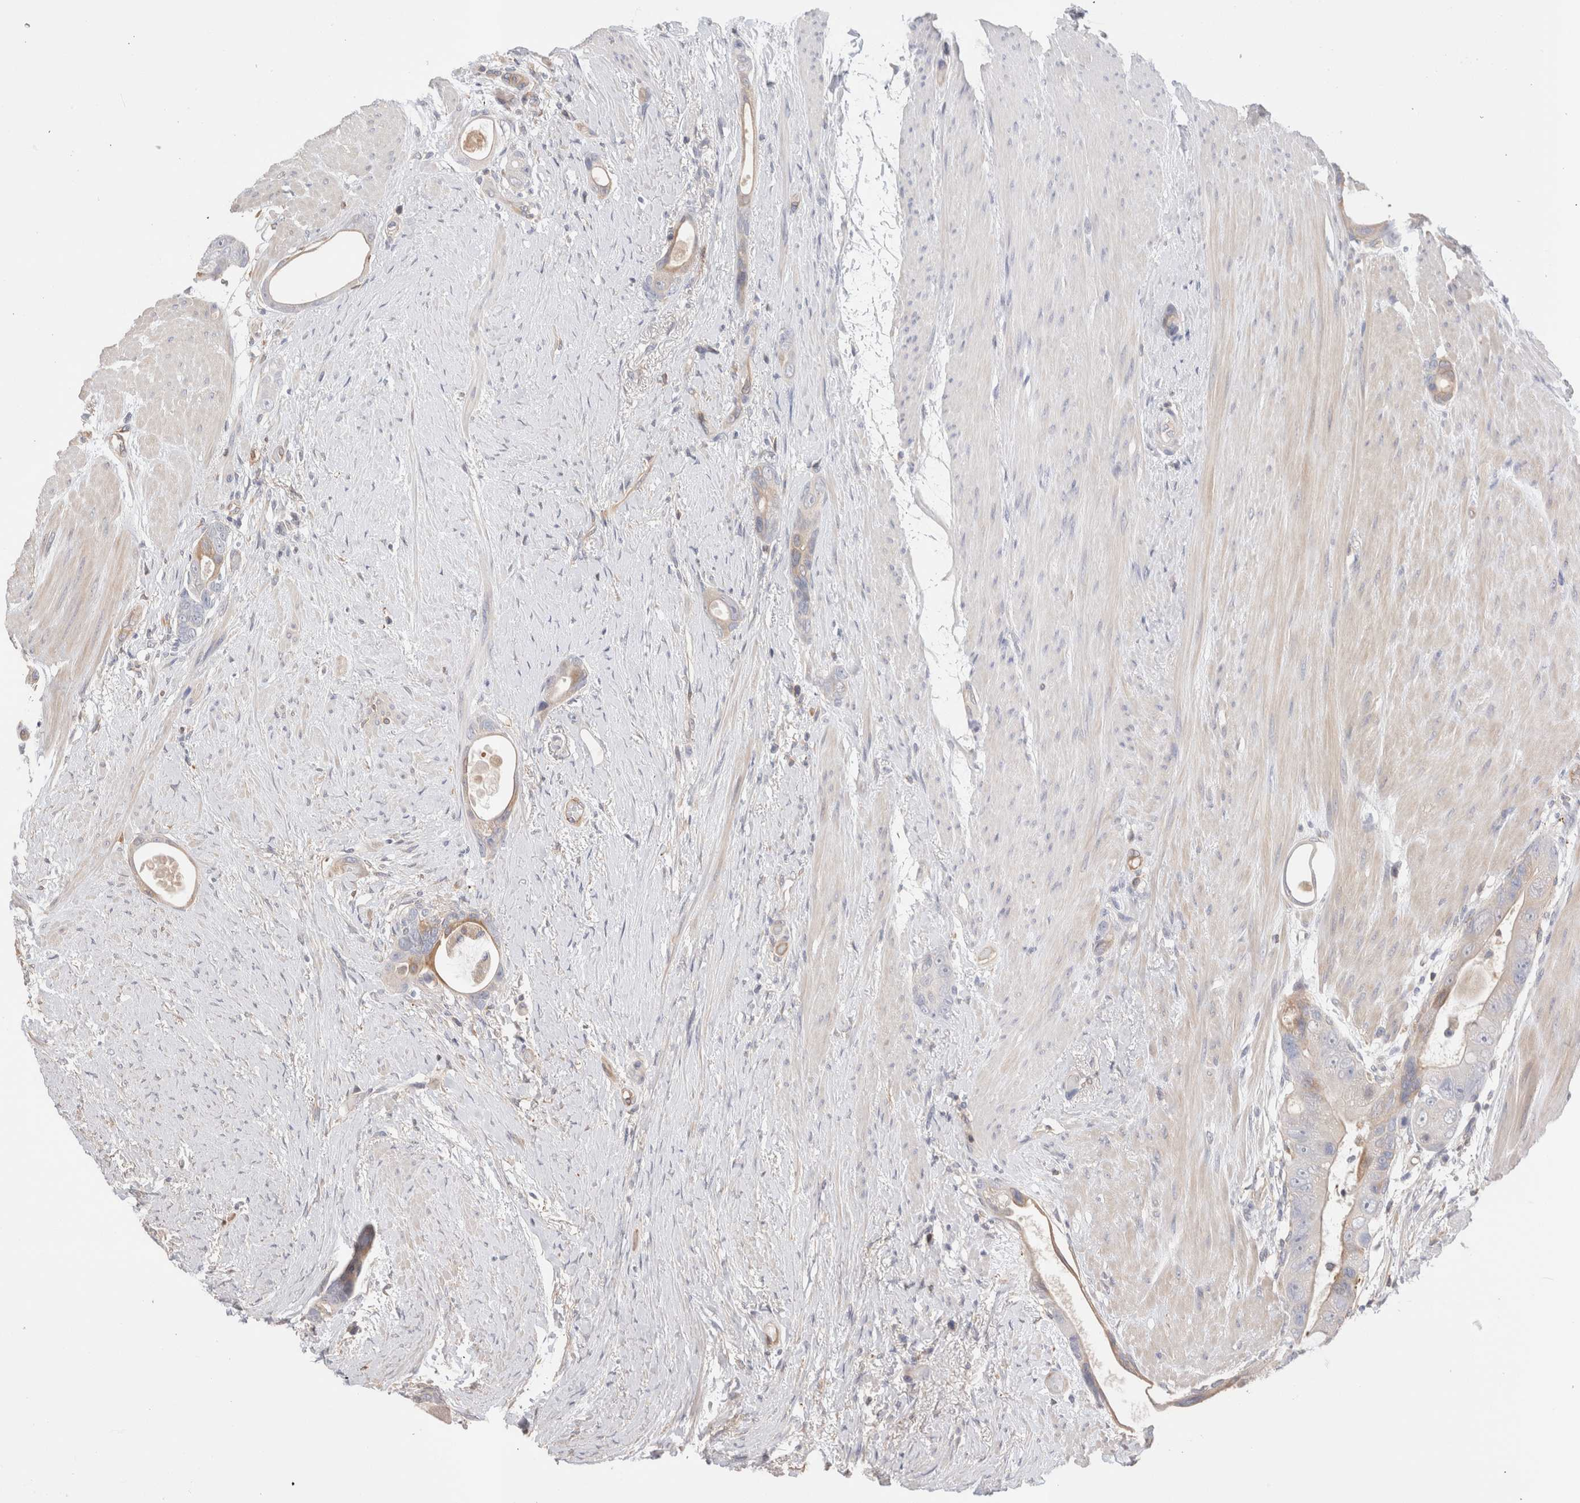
{"staining": {"intensity": "weak", "quantity": "<25%", "location": "cytoplasmic/membranous"}, "tissue": "colorectal cancer", "cell_type": "Tumor cells", "image_type": "cancer", "snomed": [{"axis": "morphology", "description": "Adenocarcinoma, NOS"}, {"axis": "topography", "description": "Rectum"}], "caption": "Immunohistochemistry (IHC) photomicrograph of colorectal cancer stained for a protein (brown), which reveals no expression in tumor cells.", "gene": "CAPN2", "patient": {"sex": "male", "age": 51}}